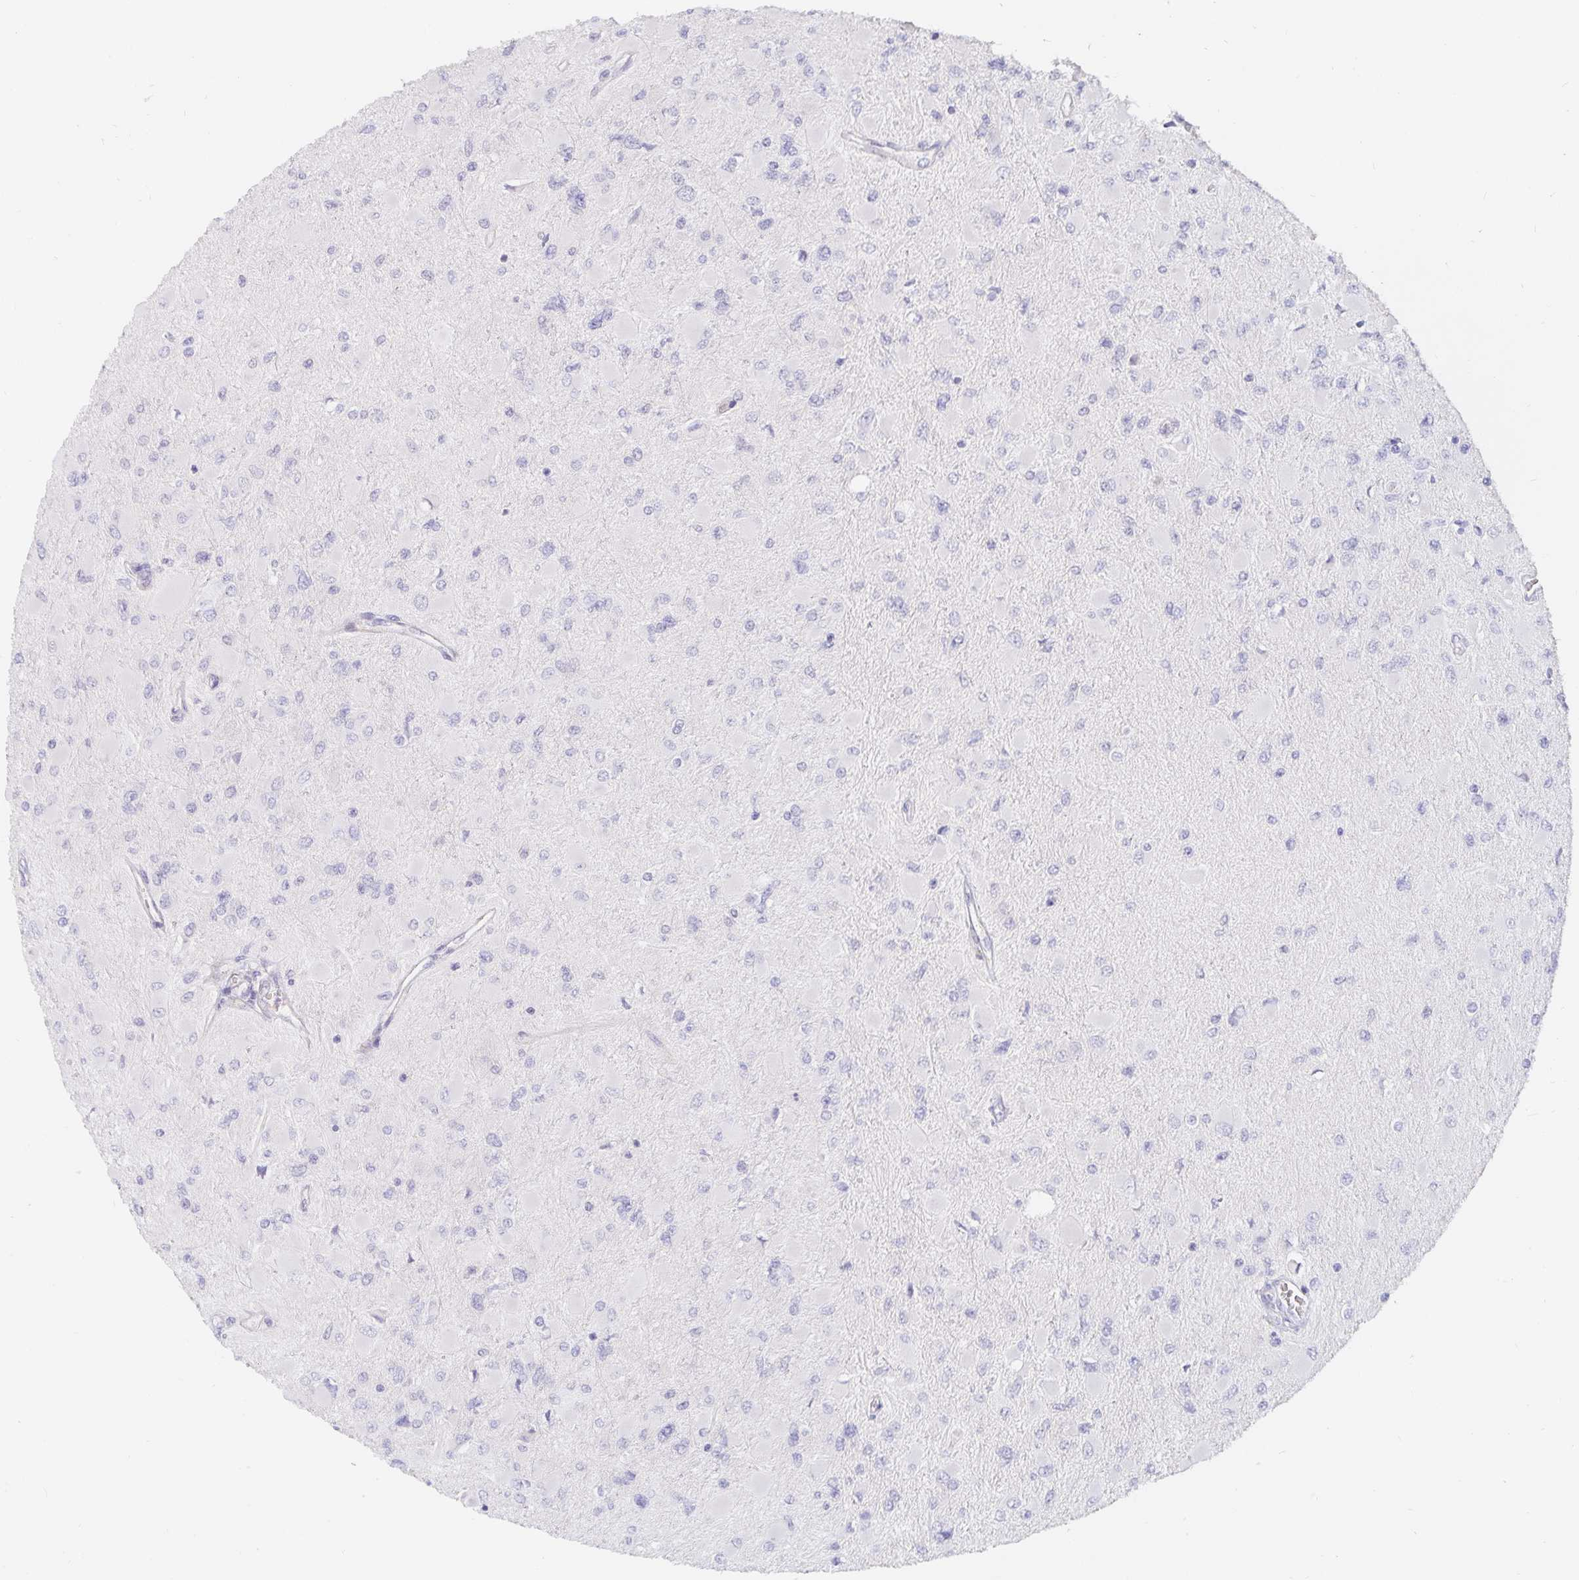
{"staining": {"intensity": "negative", "quantity": "none", "location": "none"}, "tissue": "glioma", "cell_type": "Tumor cells", "image_type": "cancer", "snomed": [{"axis": "morphology", "description": "Glioma, malignant, High grade"}, {"axis": "topography", "description": "Cerebral cortex"}], "caption": "The IHC histopathology image has no significant expression in tumor cells of malignant glioma (high-grade) tissue.", "gene": "PDX1", "patient": {"sex": "female", "age": 36}}